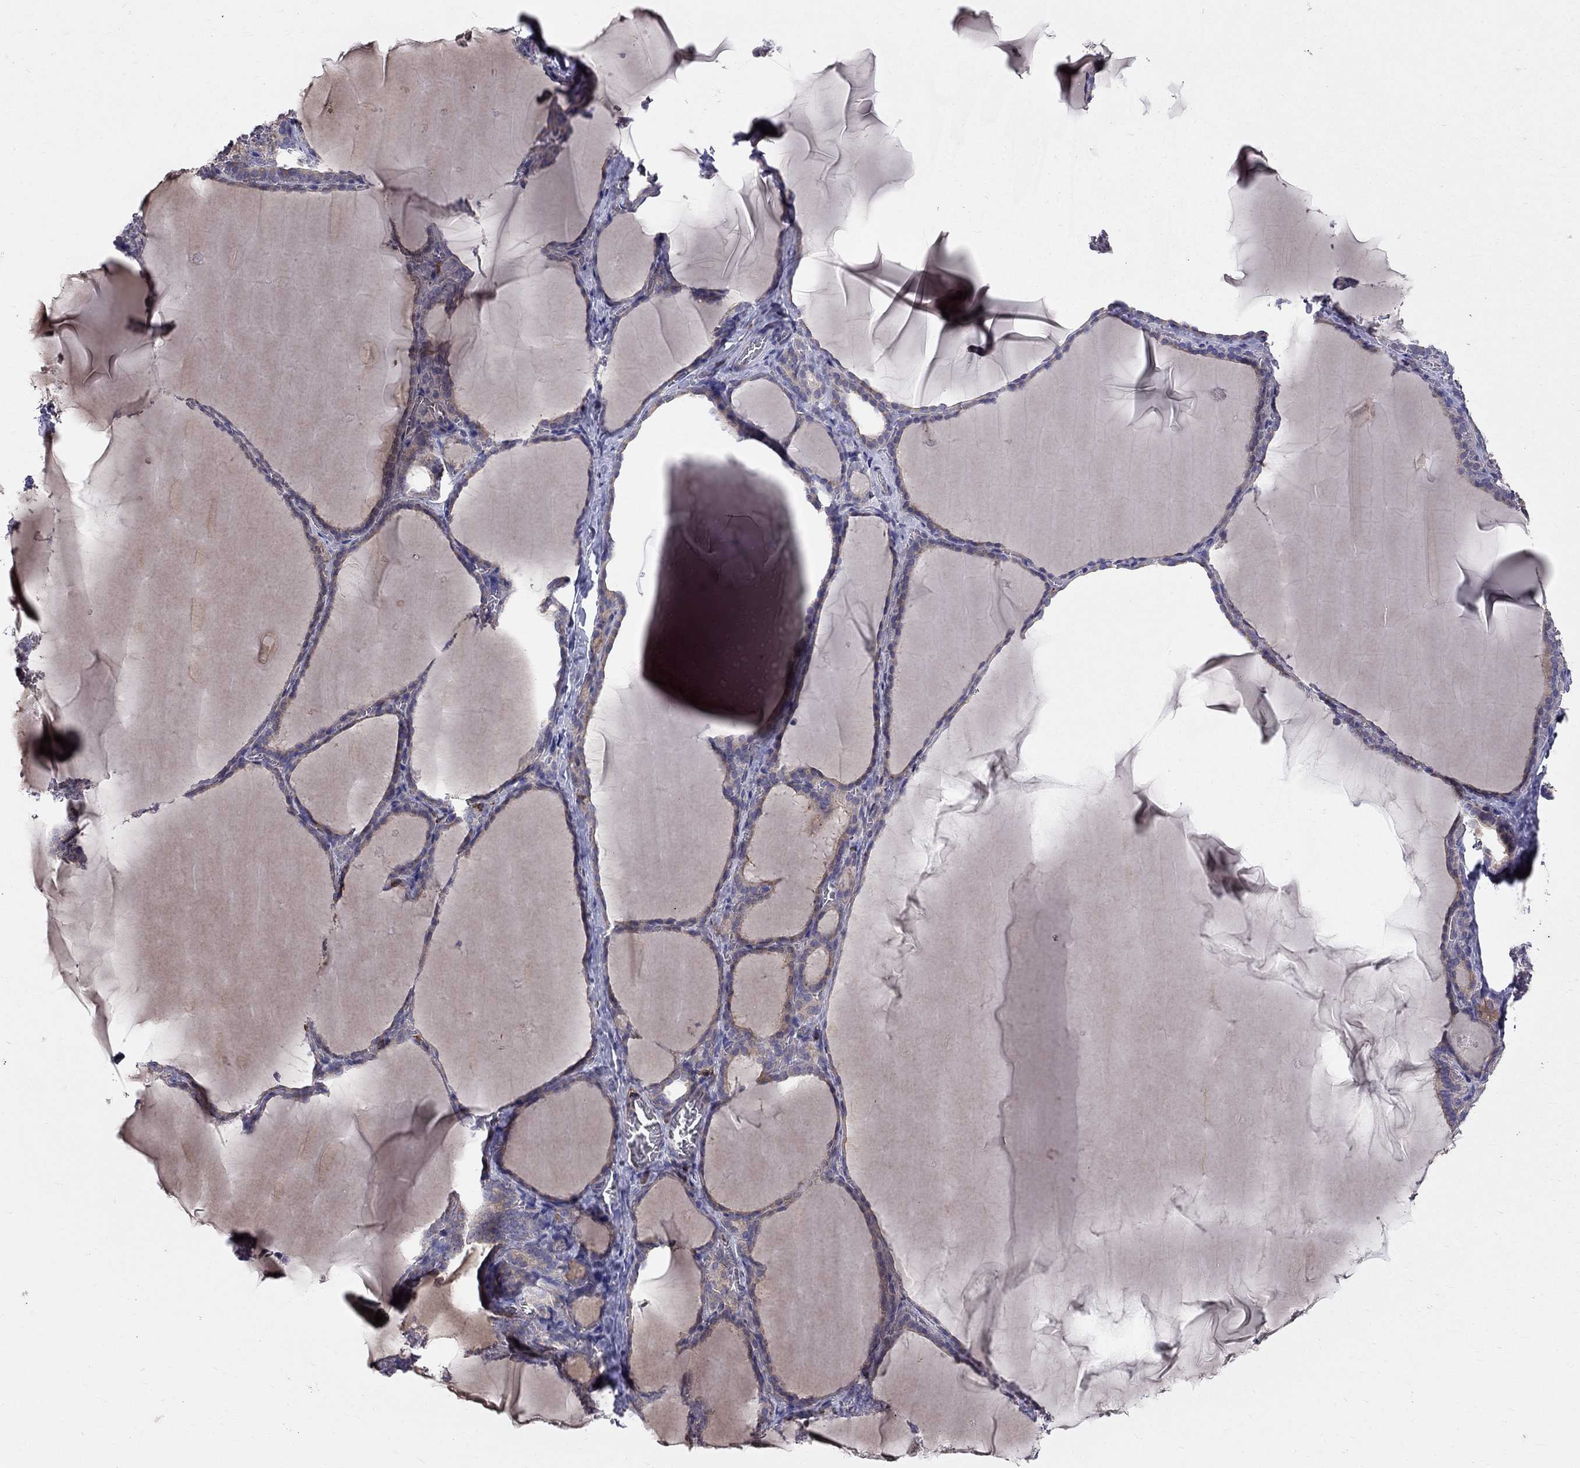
{"staining": {"intensity": "weak", "quantity": "25%-75%", "location": "cytoplasmic/membranous"}, "tissue": "thyroid gland", "cell_type": "Glandular cells", "image_type": "normal", "snomed": [{"axis": "morphology", "description": "Normal tissue, NOS"}, {"axis": "morphology", "description": "Hyperplasia, NOS"}, {"axis": "topography", "description": "Thyroid gland"}], "caption": "Brown immunohistochemical staining in benign thyroid gland displays weak cytoplasmic/membranous staining in about 25%-75% of glandular cells.", "gene": "PIK3CG", "patient": {"sex": "female", "age": 27}}